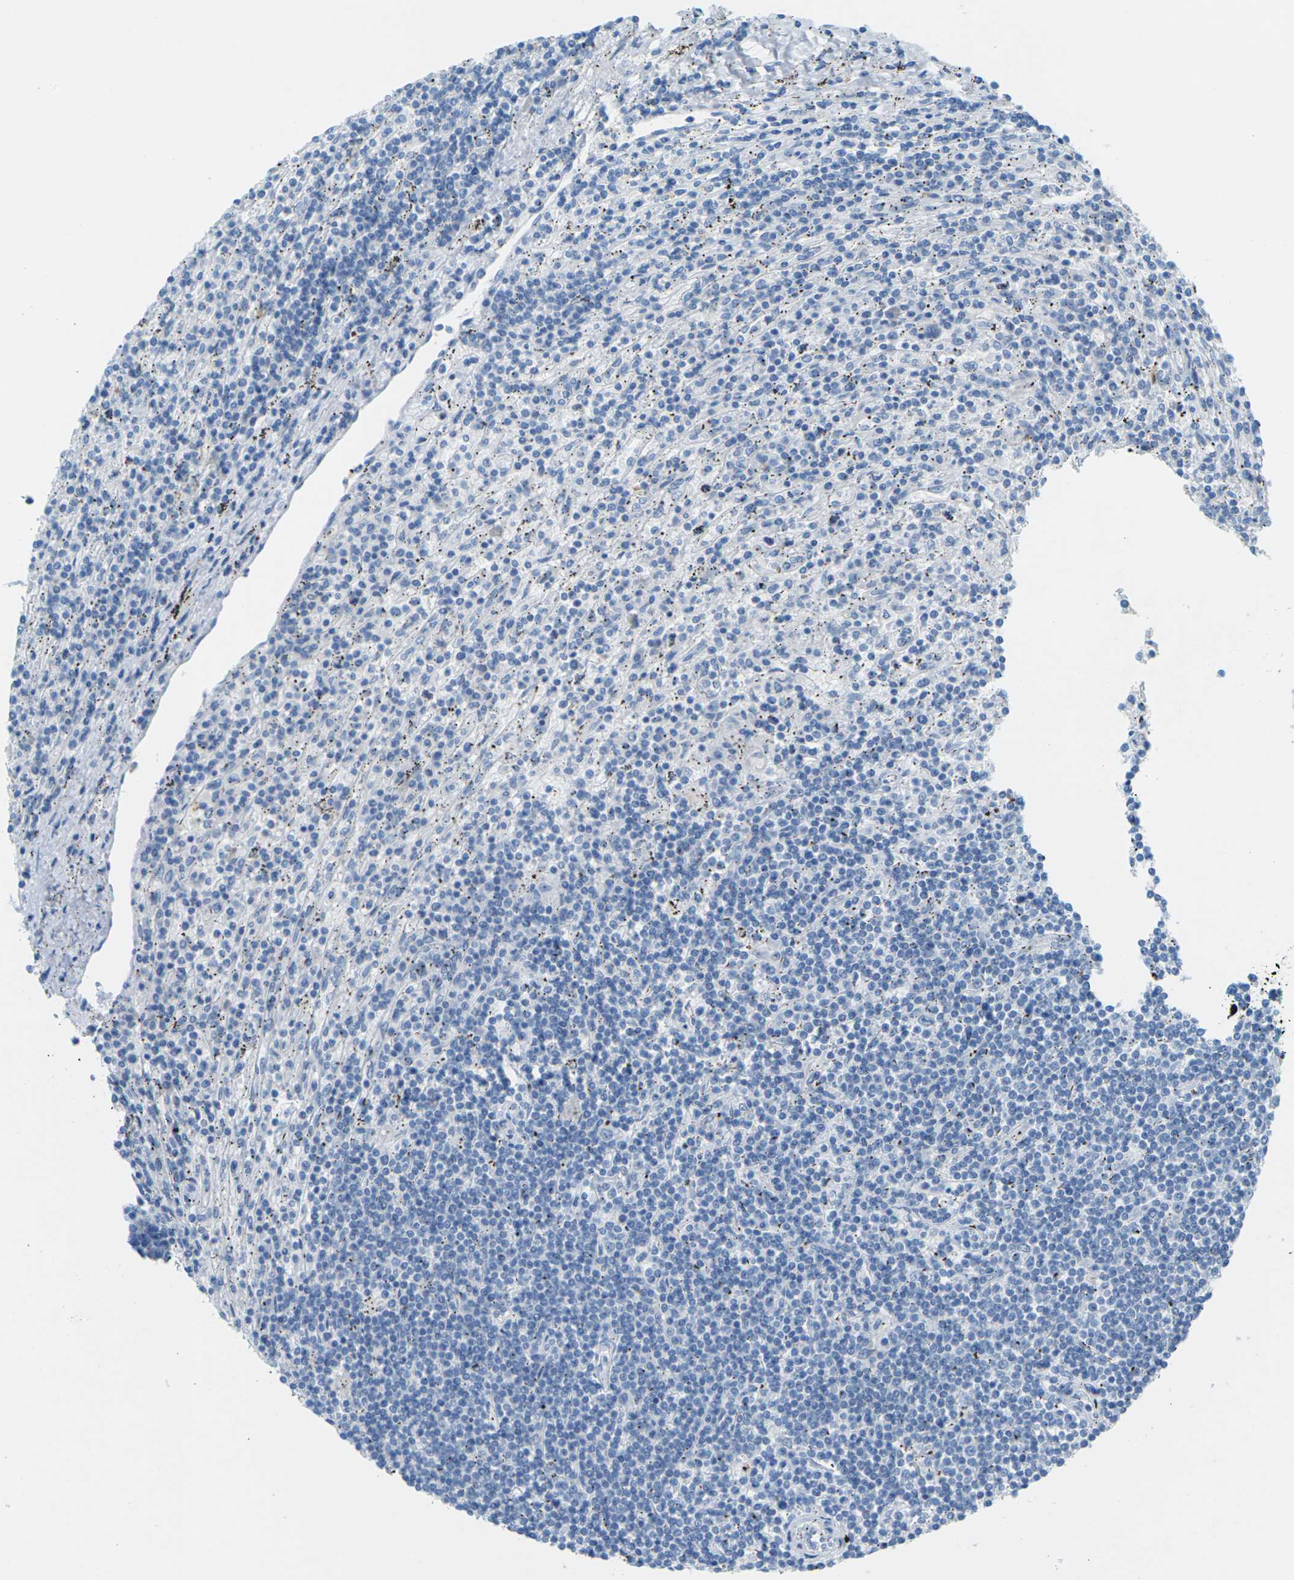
{"staining": {"intensity": "negative", "quantity": "none", "location": "none"}, "tissue": "lymphoma", "cell_type": "Tumor cells", "image_type": "cancer", "snomed": [{"axis": "morphology", "description": "Malignant lymphoma, non-Hodgkin's type, Low grade"}, {"axis": "topography", "description": "Spleen"}], "caption": "Immunohistochemistry photomicrograph of neoplastic tissue: malignant lymphoma, non-Hodgkin's type (low-grade) stained with DAB reveals no significant protein expression in tumor cells.", "gene": "CDH16", "patient": {"sex": "male", "age": 76}}